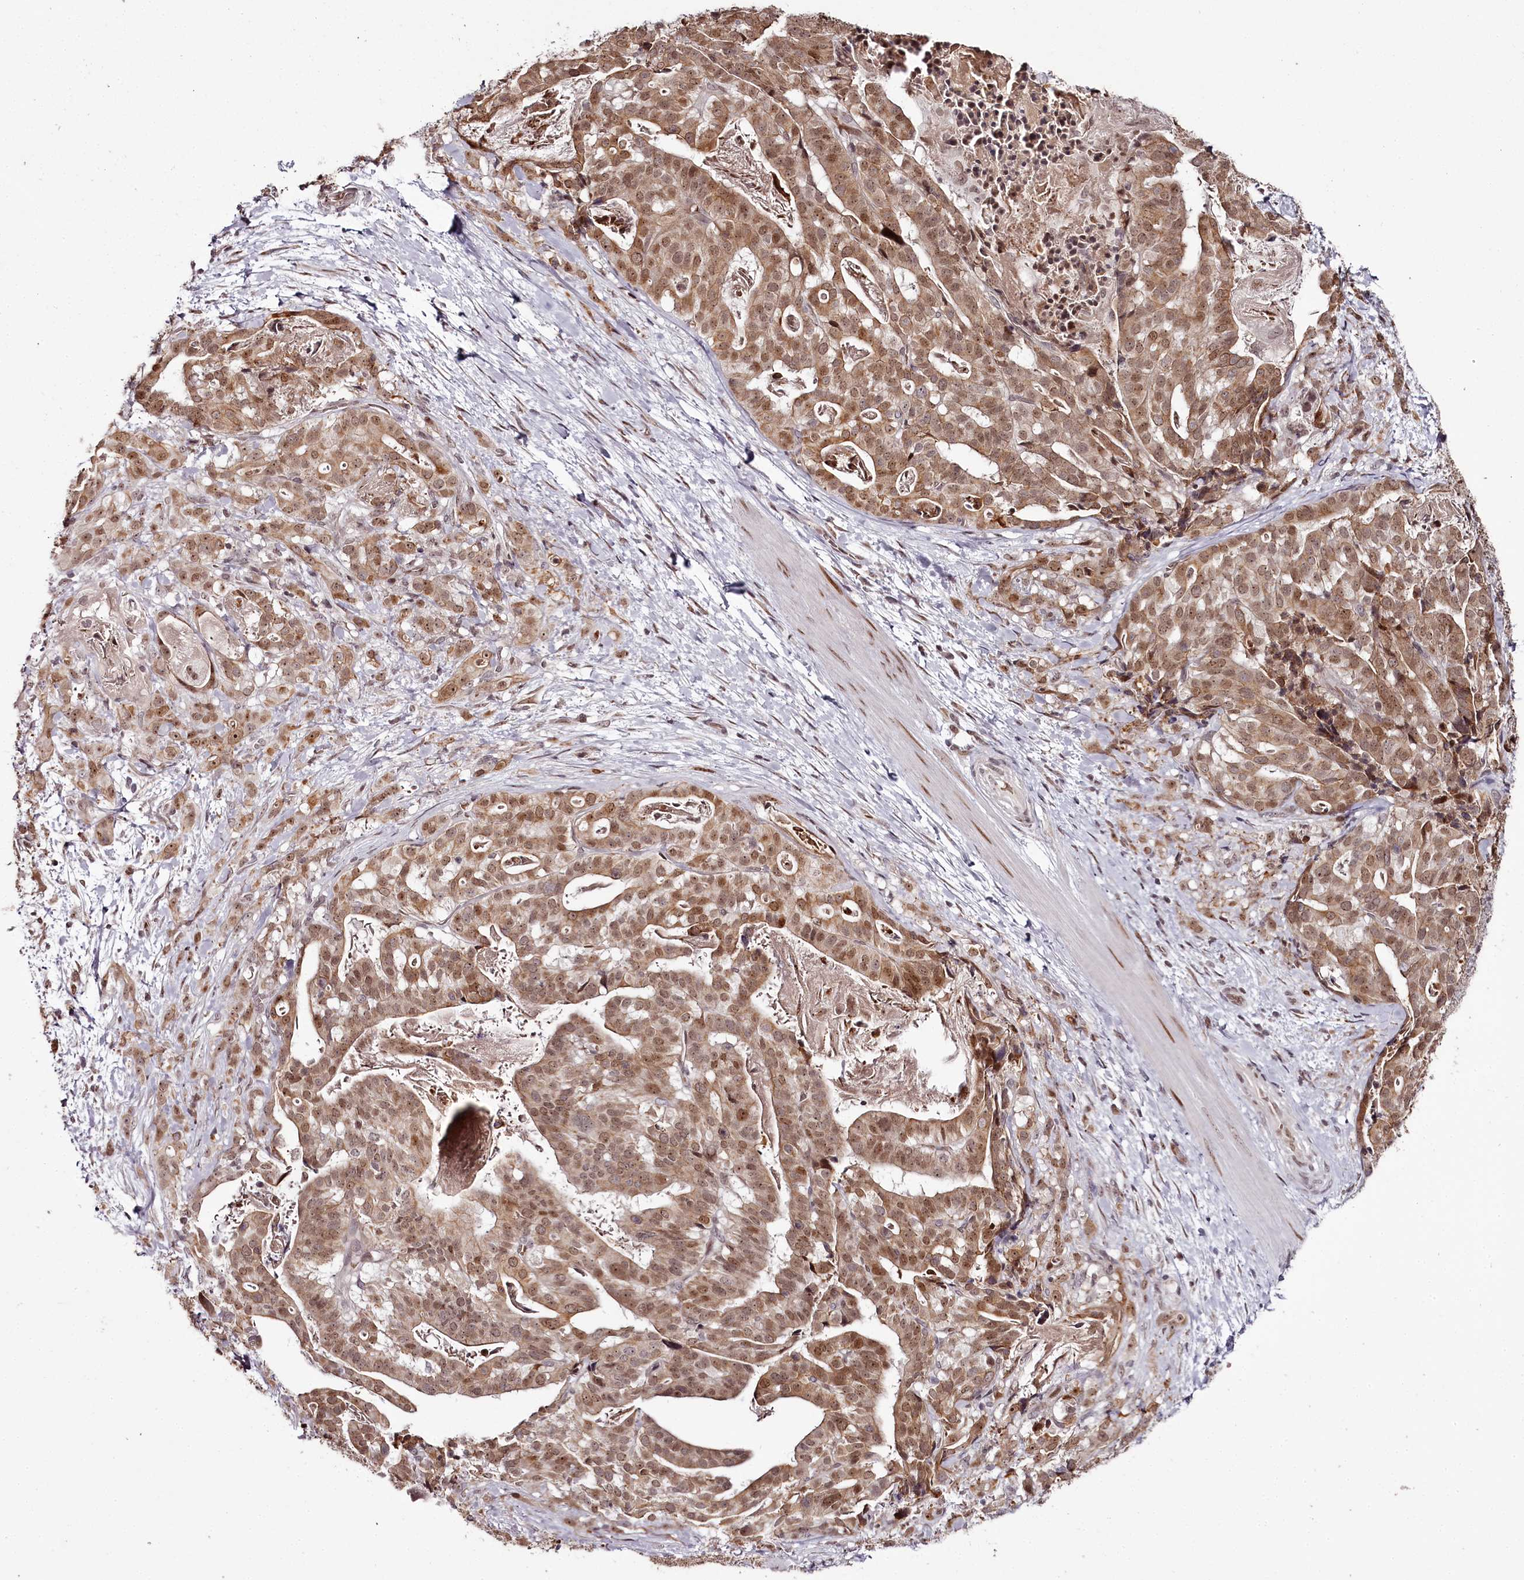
{"staining": {"intensity": "moderate", "quantity": ">75%", "location": "cytoplasmic/membranous,nuclear"}, "tissue": "stomach cancer", "cell_type": "Tumor cells", "image_type": "cancer", "snomed": [{"axis": "morphology", "description": "Adenocarcinoma, NOS"}, {"axis": "topography", "description": "Stomach"}], "caption": "The immunohistochemical stain labels moderate cytoplasmic/membranous and nuclear staining in tumor cells of stomach cancer tissue.", "gene": "THYN1", "patient": {"sex": "male", "age": 48}}